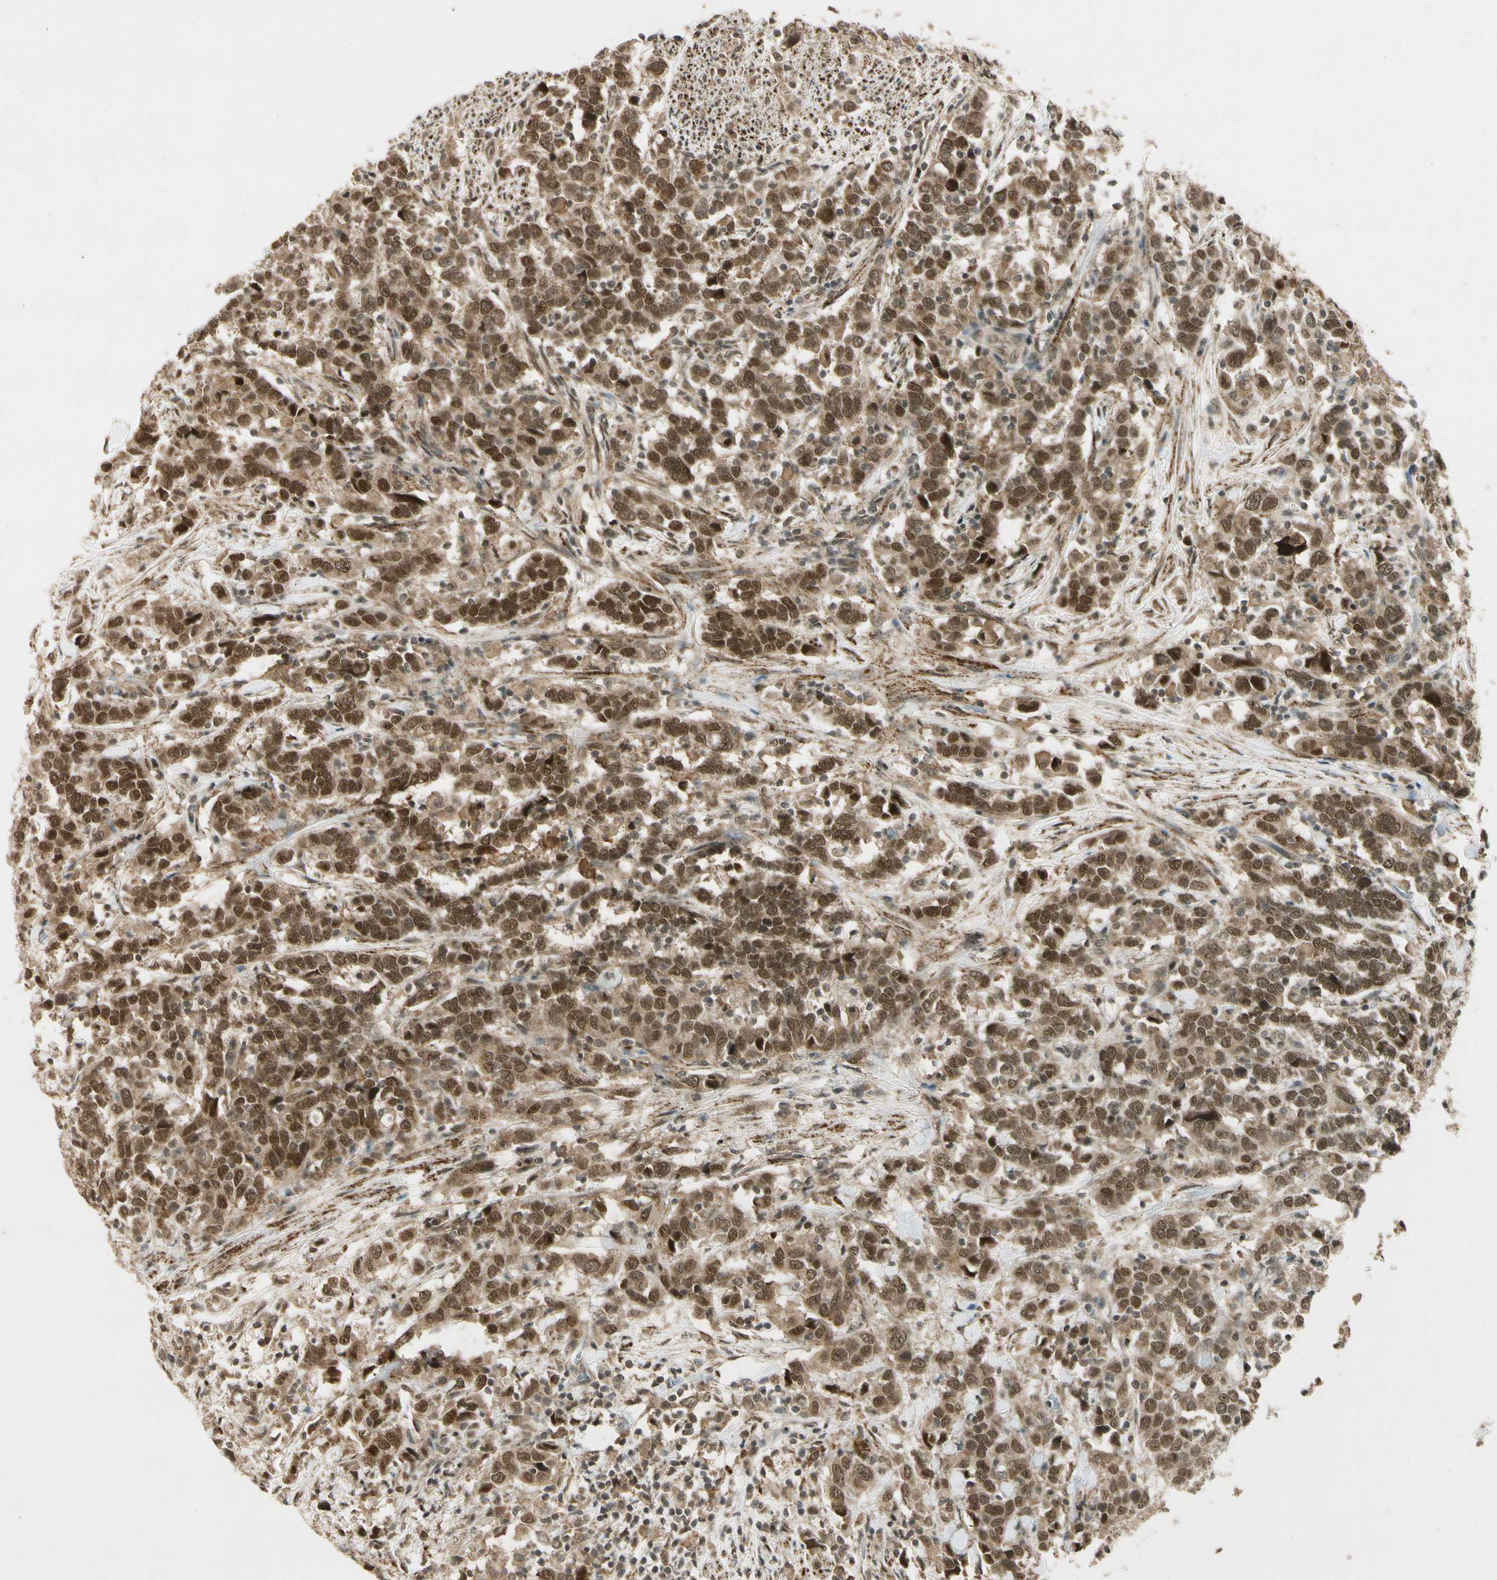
{"staining": {"intensity": "moderate", "quantity": ">75%", "location": "cytoplasmic/membranous,nuclear"}, "tissue": "urothelial cancer", "cell_type": "Tumor cells", "image_type": "cancer", "snomed": [{"axis": "morphology", "description": "Urothelial carcinoma, High grade"}, {"axis": "topography", "description": "Urinary bladder"}], "caption": "IHC photomicrograph of neoplastic tissue: human urothelial cancer stained using IHC reveals medium levels of moderate protein expression localized specifically in the cytoplasmic/membranous and nuclear of tumor cells, appearing as a cytoplasmic/membranous and nuclear brown color.", "gene": "ZNF135", "patient": {"sex": "male", "age": 61}}